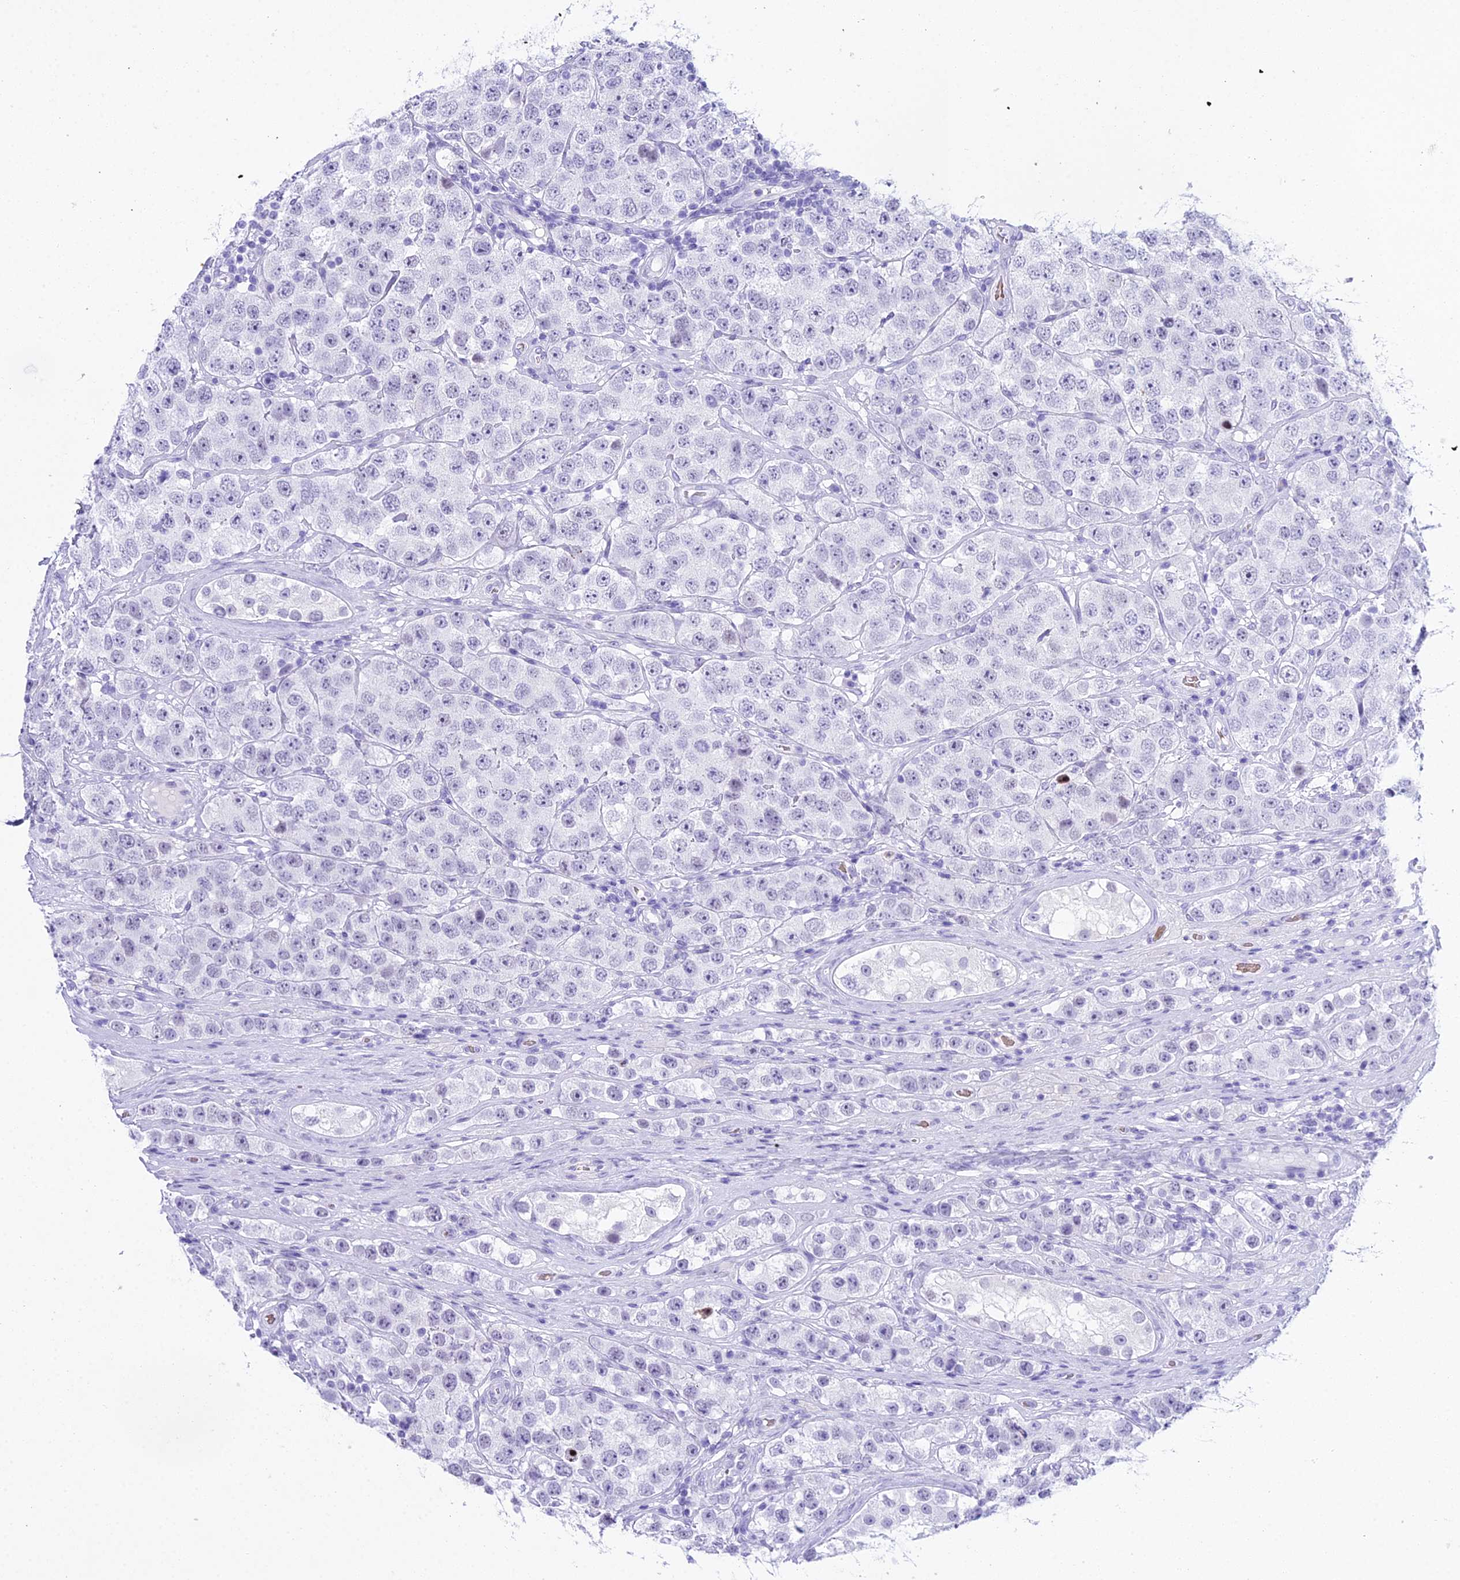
{"staining": {"intensity": "negative", "quantity": "none", "location": "none"}, "tissue": "testis cancer", "cell_type": "Tumor cells", "image_type": "cancer", "snomed": [{"axis": "morphology", "description": "Seminoma, NOS"}, {"axis": "topography", "description": "Testis"}], "caption": "This is a photomicrograph of IHC staining of seminoma (testis), which shows no staining in tumor cells.", "gene": "RNPS1", "patient": {"sex": "male", "age": 28}}